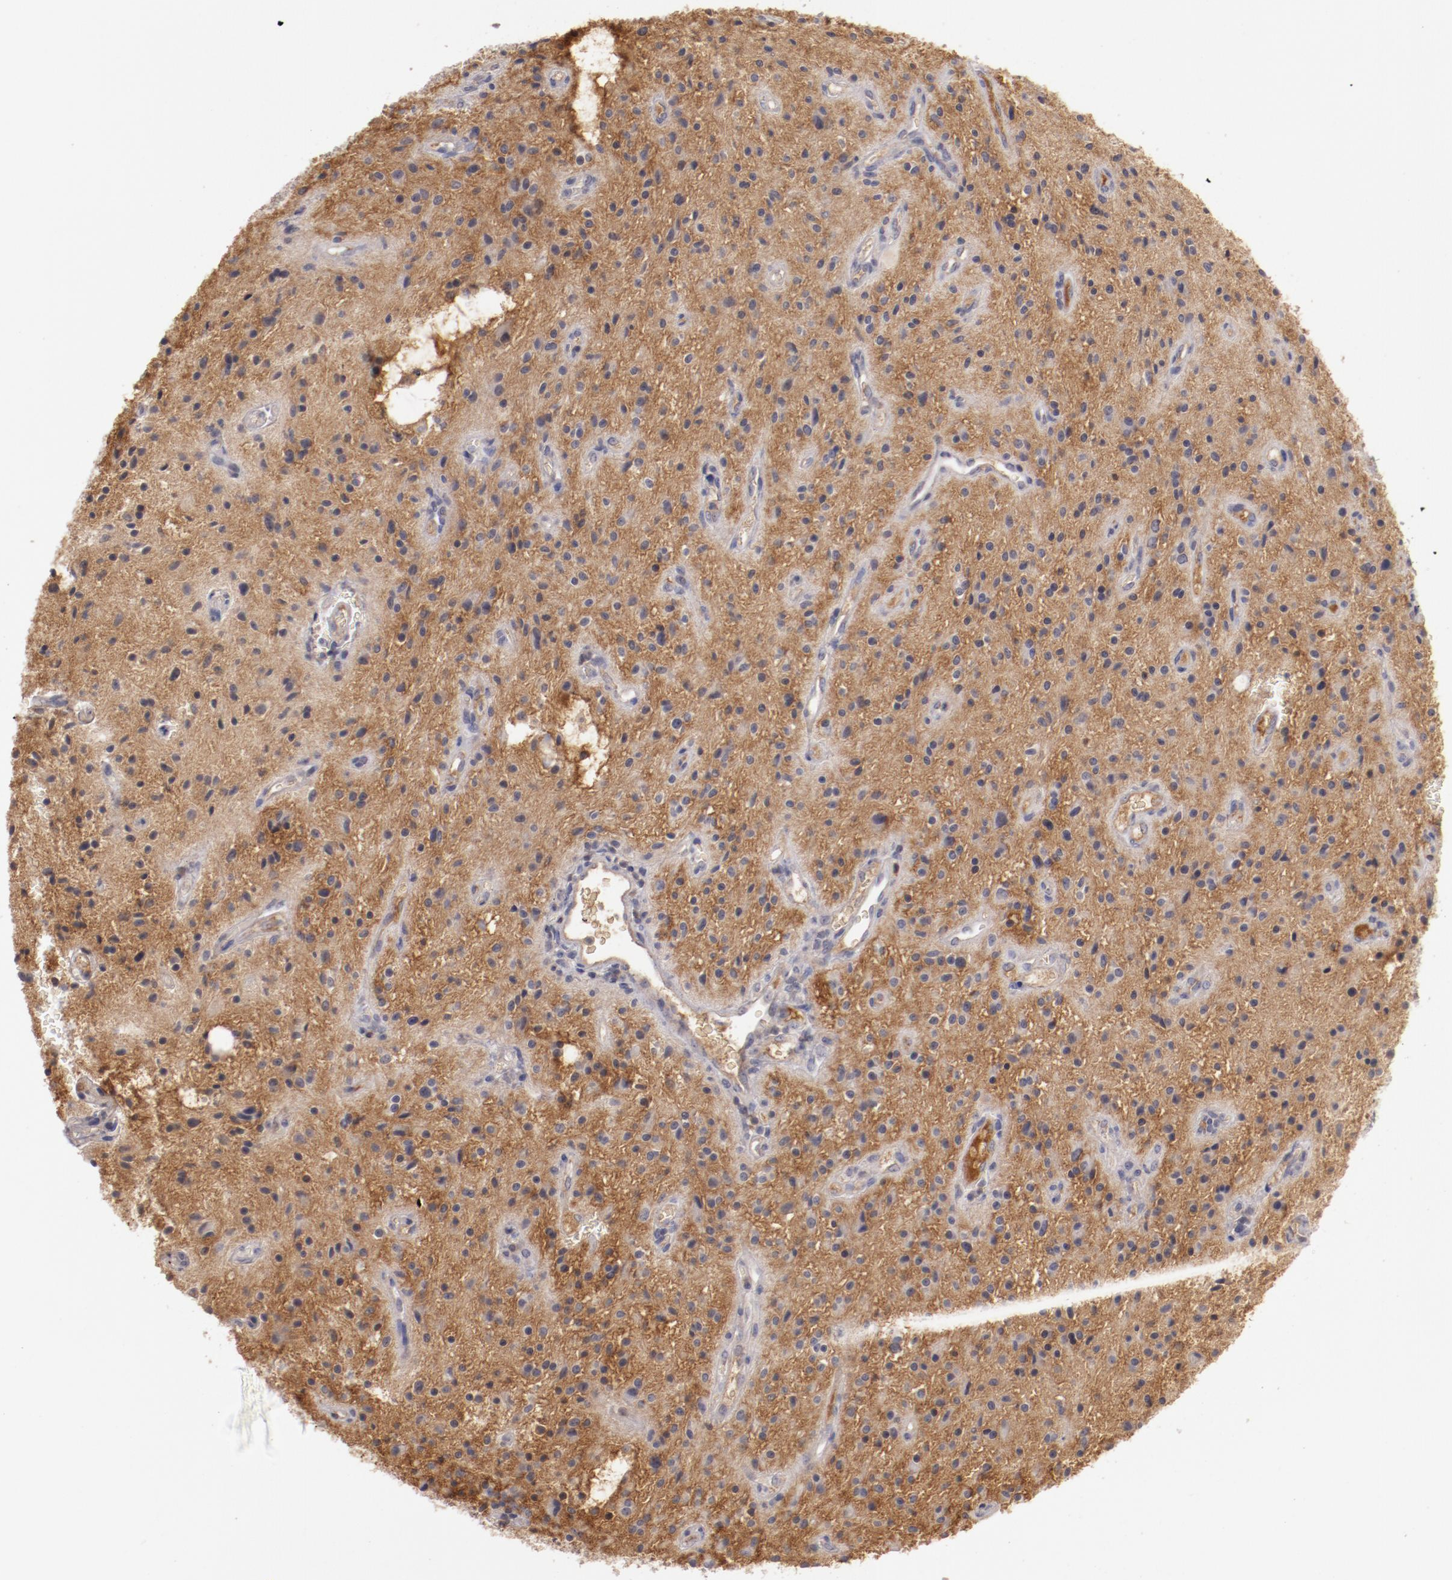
{"staining": {"intensity": "negative", "quantity": "none", "location": "none"}, "tissue": "glioma", "cell_type": "Tumor cells", "image_type": "cancer", "snomed": [{"axis": "morphology", "description": "Glioma, malignant, NOS"}, {"axis": "topography", "description": "Cerebellum"}], "caption": "Immunohistochemical staining of human malignant glioma exhibits no significant staining in tumor cells.", "gene": "MBL2", "patient": {"sex": "female", "age": 10}}